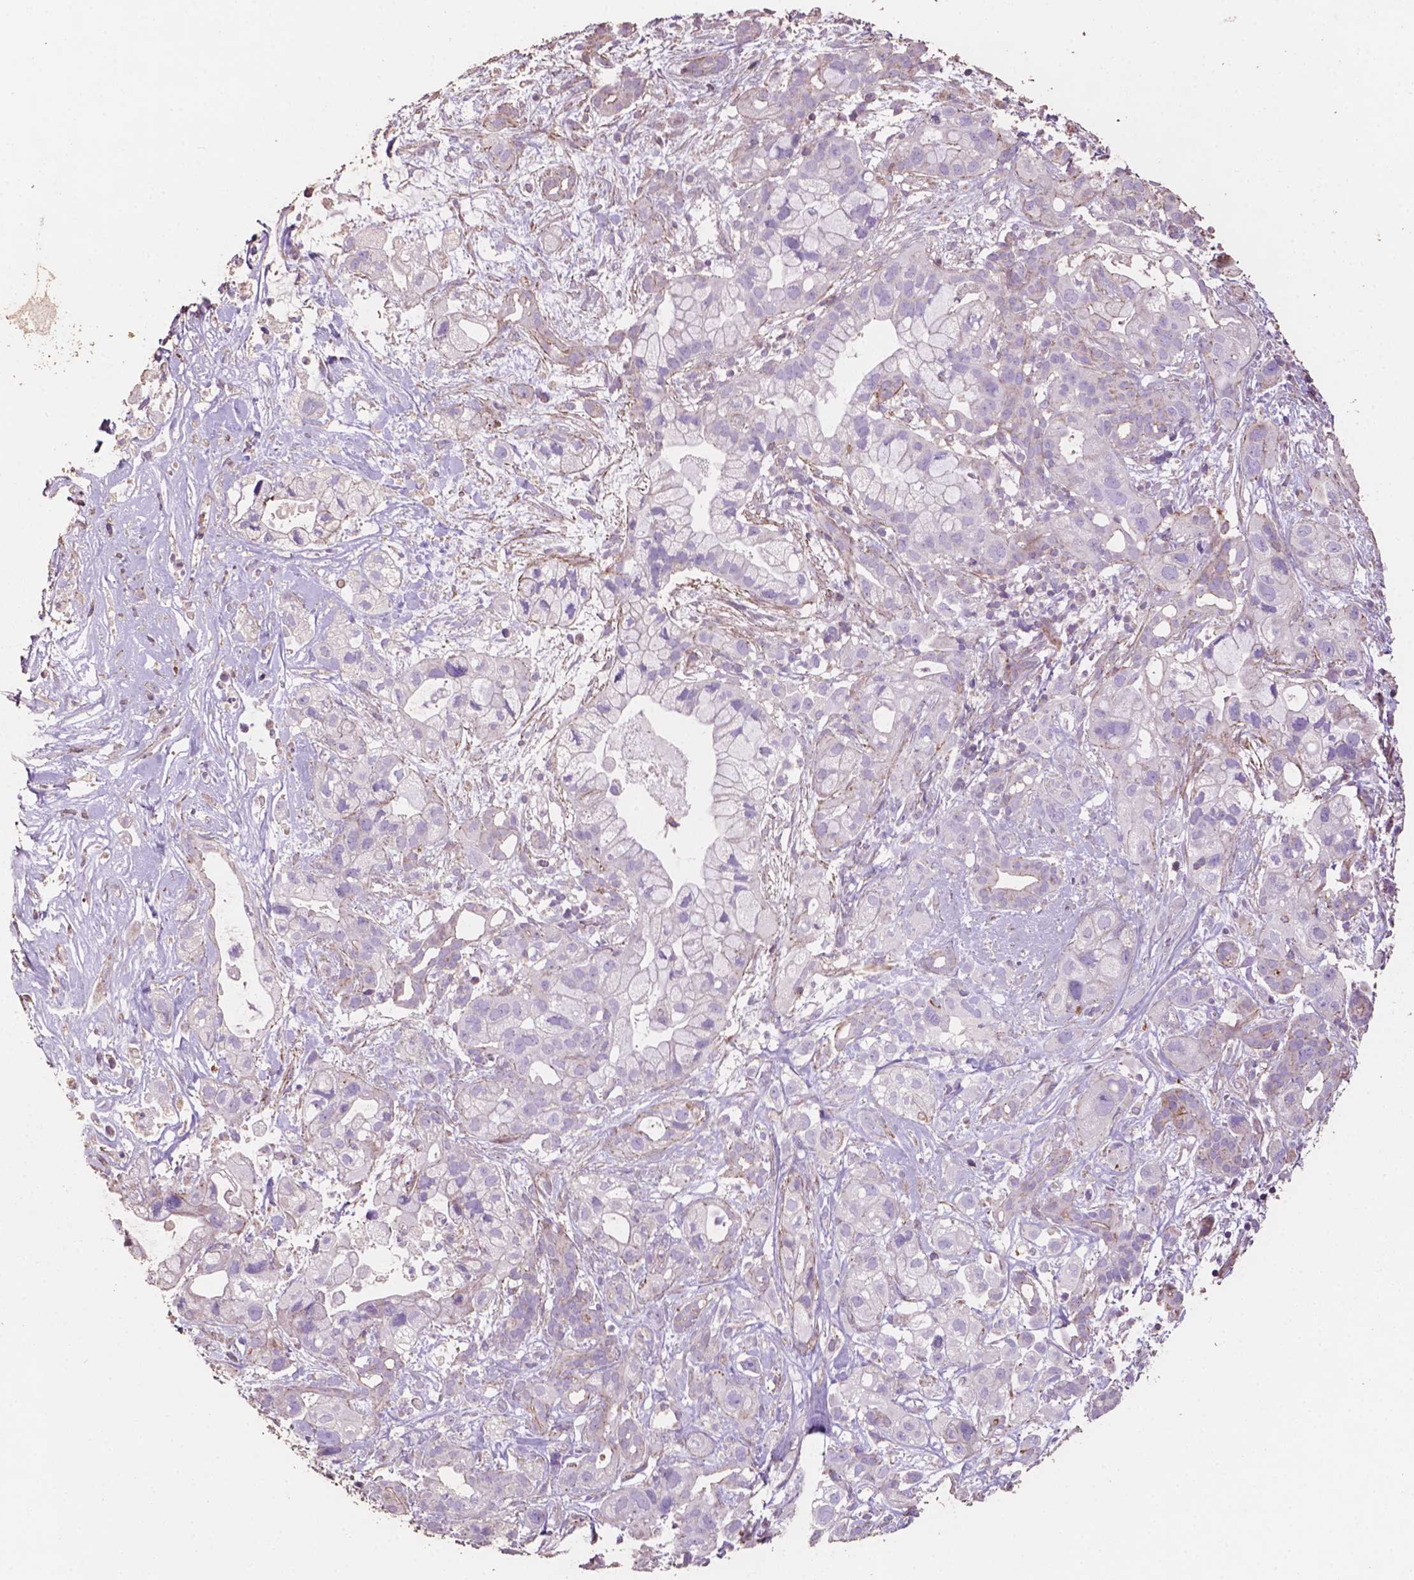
{"staining": {"intensity": "negative", "quantity": "none", "location": "none"}, "tissue": "pancreatic cancer", "cell_type": "Tumor cells", "image_type": "cancer", "snomed": [{"axis": "morphology", "description": "Adenocarcinoma, NOS"}, {"axis": "topography", "description": "Pancreas"}], "caption": "DAB (3,3'-diaminobenzidine) immunohistochemical staining of human pancreatic cancer exhibits no significant staining in tumor cells.", "gene": "COMMD4", "patient": {"sex": "male", "age": 44}}